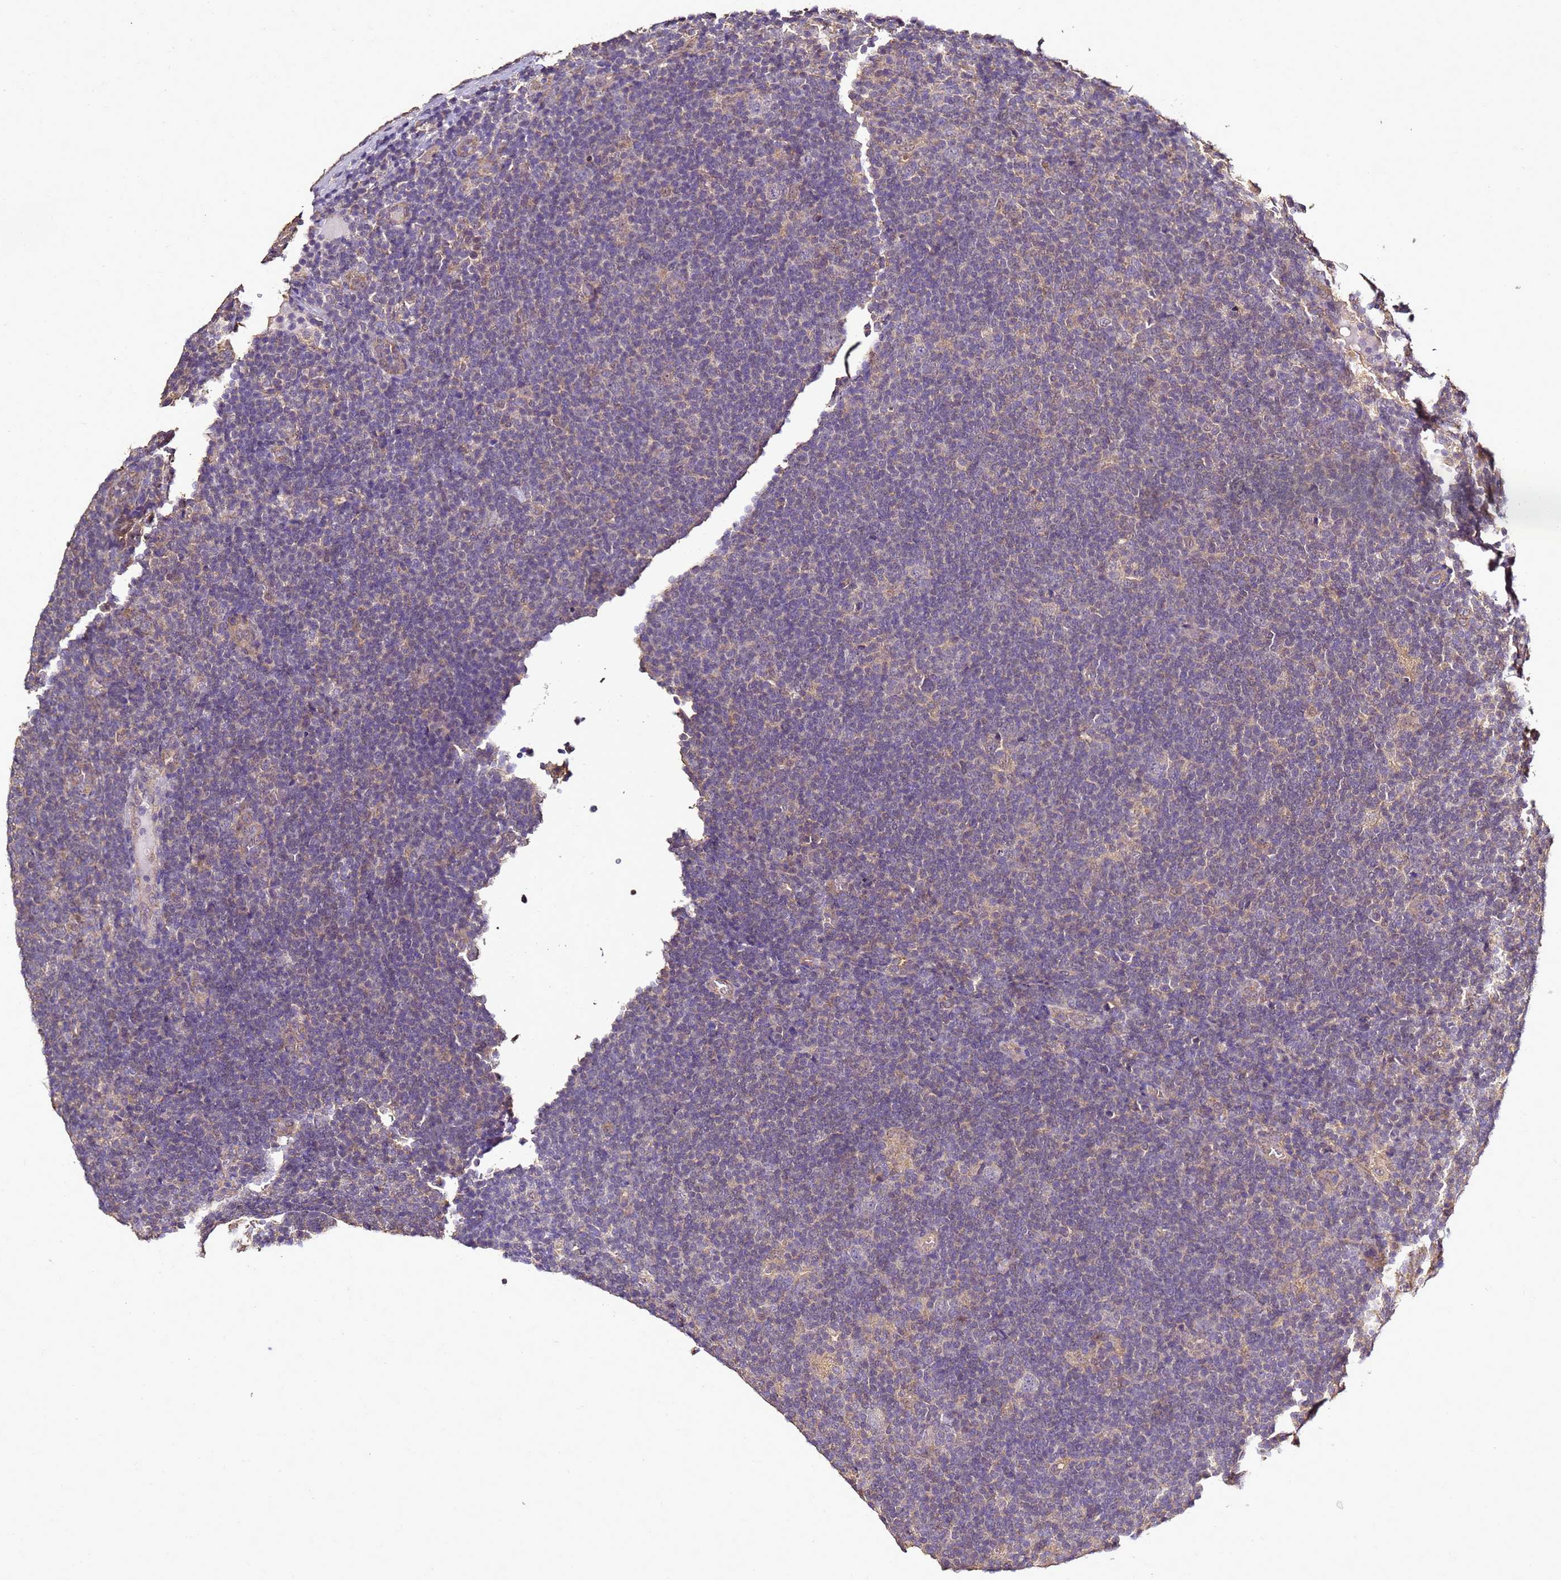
{"staining": {"intensity": "negative", "quantity": "none", "location": "none"}, "tissue": "lymphoma", "cell_type": "Tumor cells", "image_type": "cancer", "snomed": [{"axis": "morphology", "description": "Hodgkin's disease, NOS"}, {"axis": "topography", "description": "Lymph node"}], "caption": "DAB (3,3'-diaminobenzidine) immunohistochemical staining of human Hodgkin's disease reveals no significant expression in tumor cells.", "gene": "ENOPH1", "patient": {"sex": "female", "age": 57}}